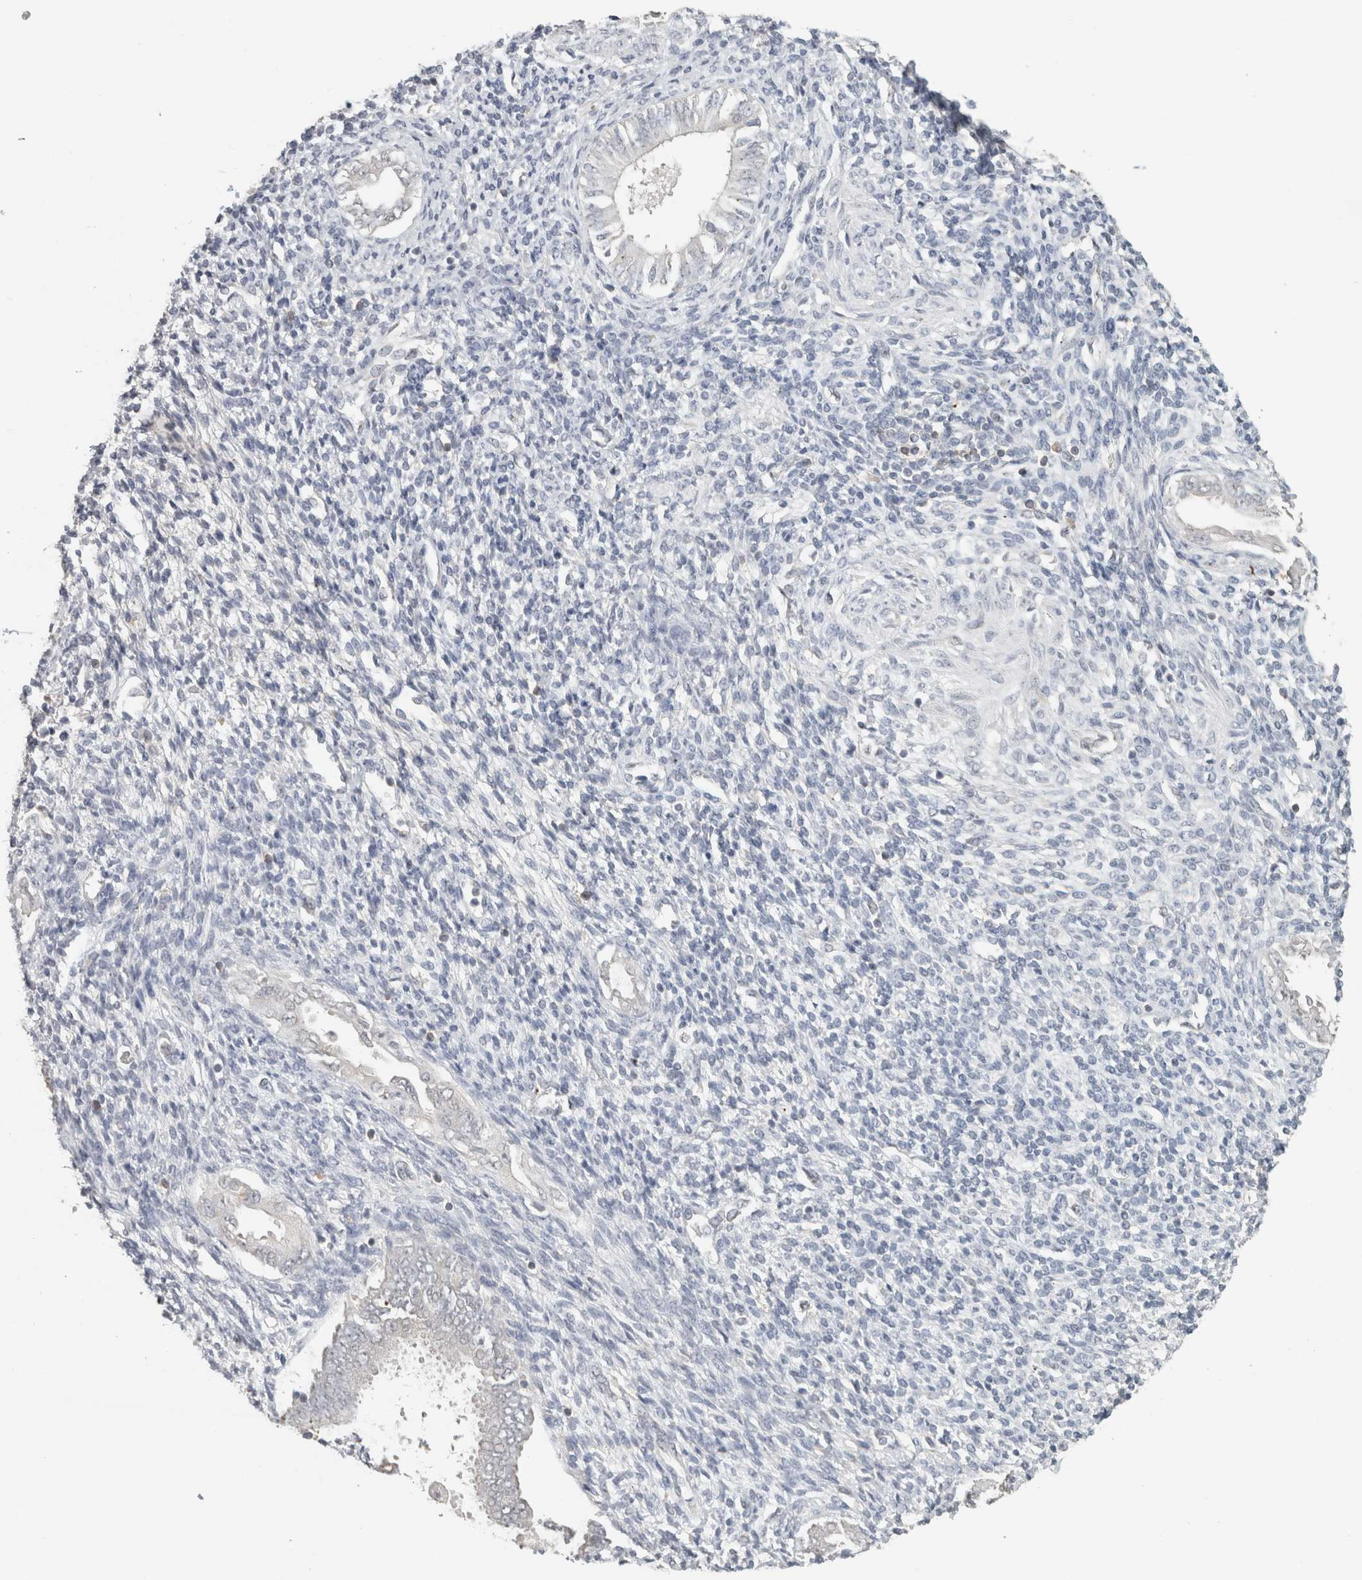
{"staining": {"intensity": "negative", "quantity": "none", "location": "none"}, "tissue": "endometrium", "cell_type": "Cells in endometrial stroma", "image_type": "normal", "snomed": [{"axis": "morphology", "description": "Normal tissue, NOS"}, {"axis": "topography", "description": "Endometrium"}], "caption": "This micrograph is of benign endometrium stained with IHC to label a protein in brown with the nuclei are counter-stained blue. There is no staining in cells in endometrial stroma. Nuclei are stained in blue.", "gene": "TRAT1", "patient": {"sex": "female", "age": 66}}